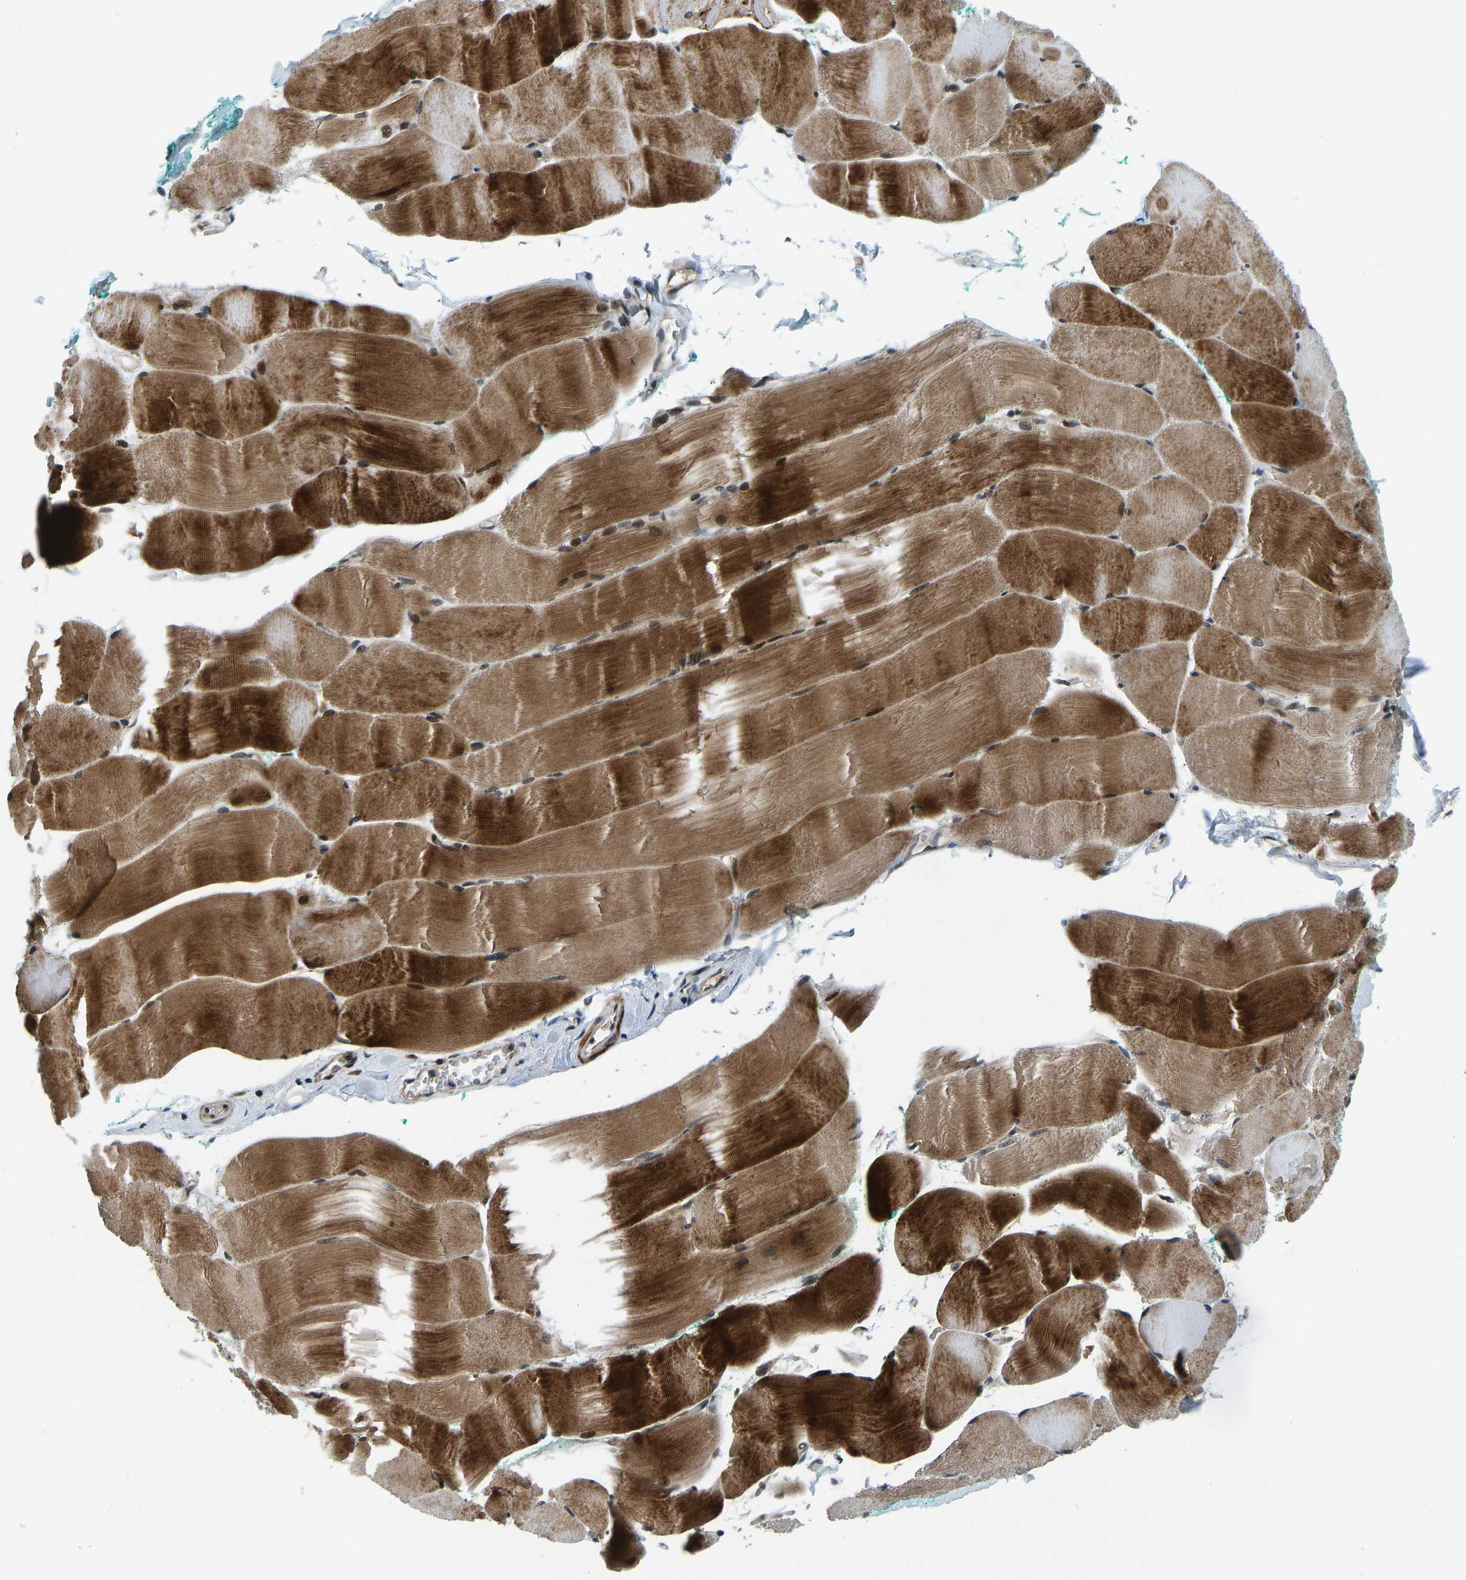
{"staining": {"intensity": "strong", "quantity": ">75%", "location": "cytoplasmic/membranous"}, "tissue": "skeletal muscle", "cell_type": "Myocytes", "image_type": "normal", "snomed": [{"axis": "morphology", "description": "Normal tissue, NOS"}, {"axis": "morphology", "description": "Squamous cell carcinoma, NOS"}, {"axis": "topography", "description": "Skeletal muscle"}], "caption": "IHC (DAB) staining of benign human skeletal muscle reveals strong cytoplasmic/membranous protein expression in about >75% of myocytes.", "gene": "RLIM", "patient": {"sex": "male", "age": 51}}